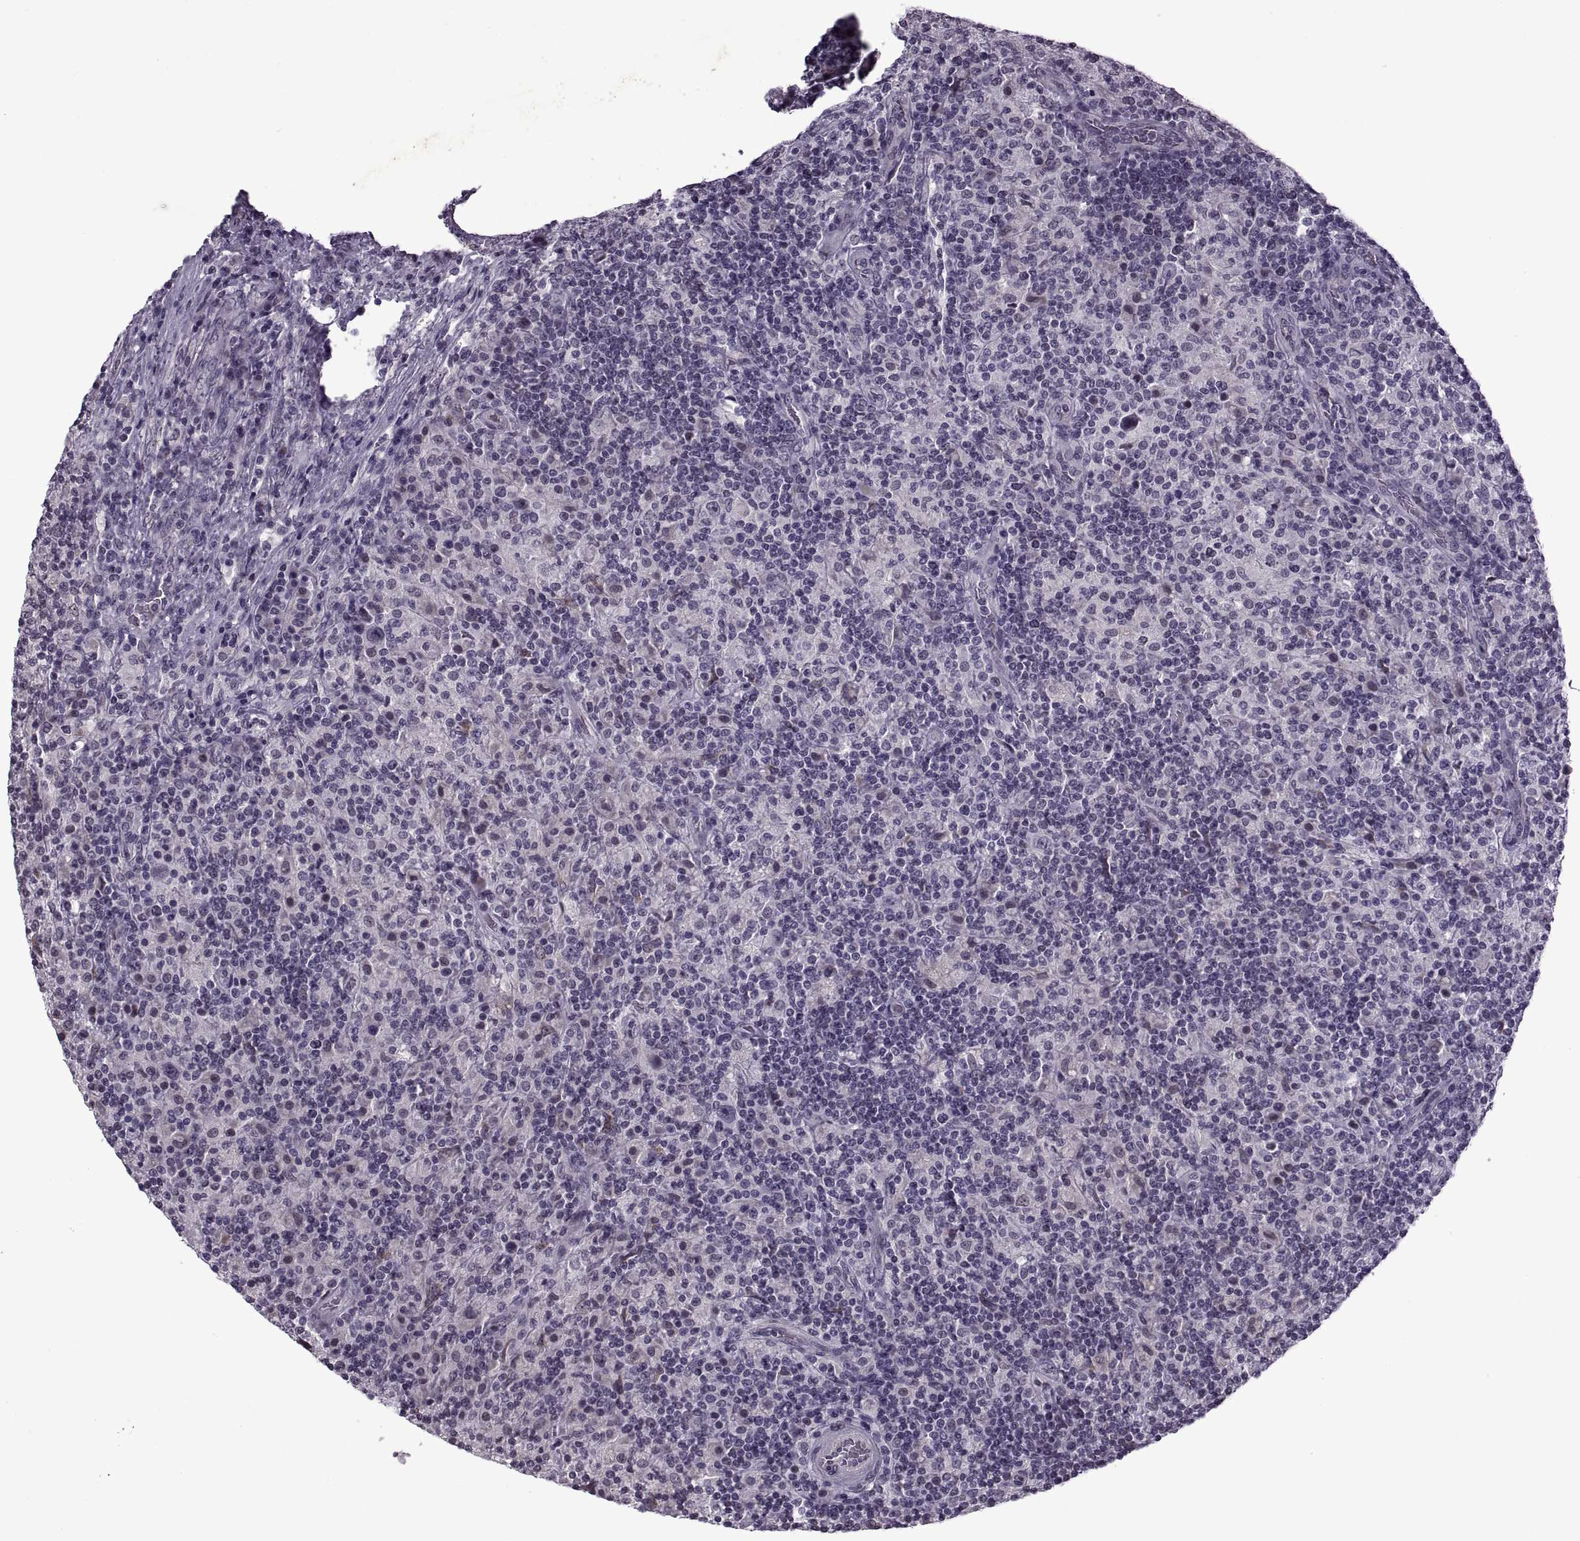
{"staining": {"intensity": "negative", "quantity": "none", "location": "none"}, "tissue": "lymphoma", "cell_type": "Tumor cells", "image_type": "cancer", "snomed": [{"axis": "morphology", "description": "Hodgkin's disease, NOS"}, {"axis": "topography", "description": "Lymph node"}], "caption": "A high-resolution image shows immunohistochemistry (IHC) staining of lymphoma, which demonstrates no significant staining in tumor cells. (Immunohistochemistry (ihc), brightfield microscopy, high magnification).", "gene": "PRSS37", "patient": {"sex": "male", "age": 70}}